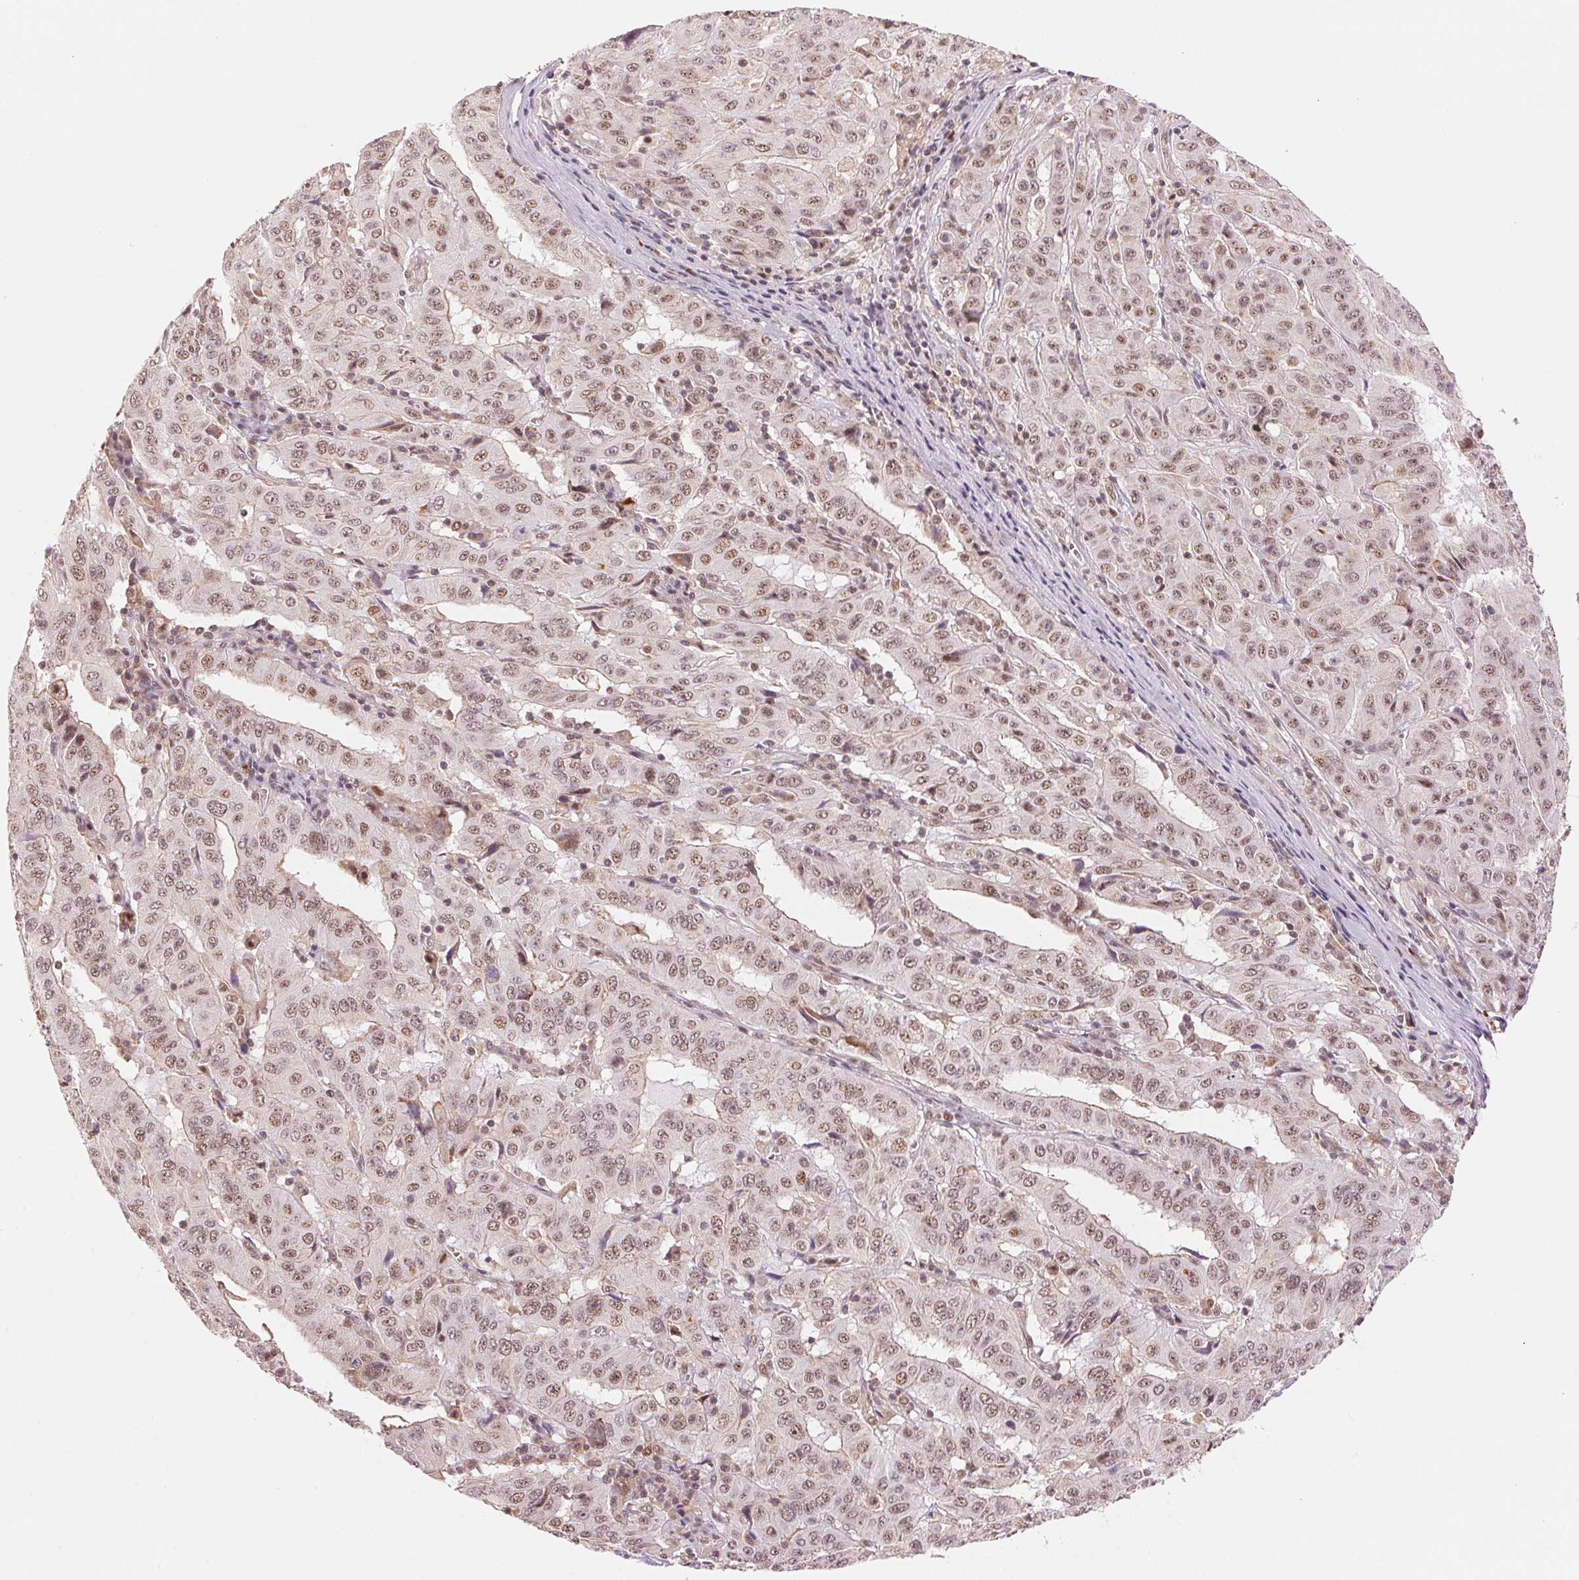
{"staining": {"intensity": "moderate", "quantity": ">75%", "location": "cytoplasmic/membranous,nuclear"}, "tissue": "pancreatic cancer", "cell_type": "Tumor cells", "image_type": "cancer", "snomed": [{"axis": "morphology", "description": "Adenocarcinoma, NOS"}, {"axis": "topography", "description": "Pancreas"}], "caption": "Protein staining of pancreatic cancer (adenocarcinoma) tissue displays moderate cytoplasmic/membranous and nuclear expression in about >75% of tumor cells.", "gene": "HNRNPDL", "patient": {"sex": "male", "age": 63}}